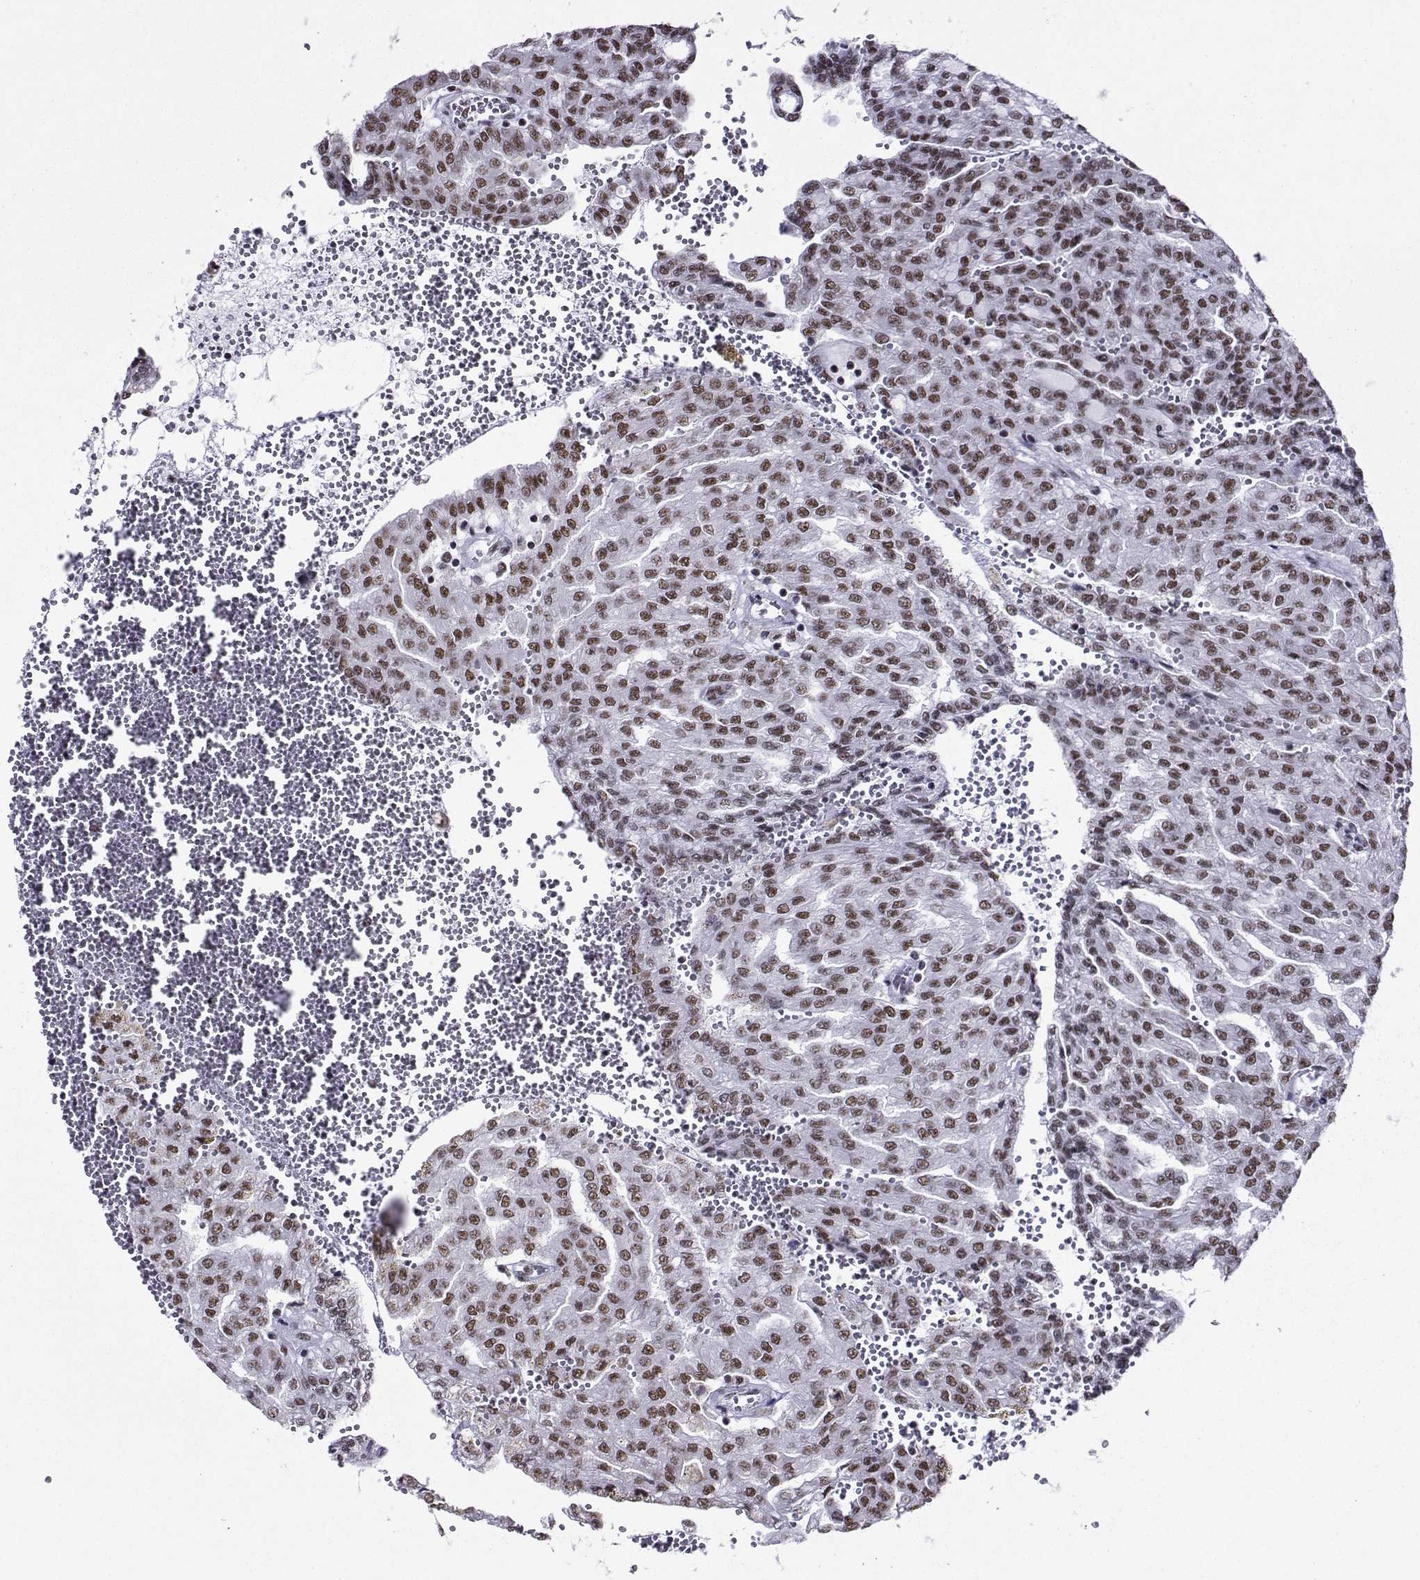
{"staining": {"intensity": "moderate", "quantity": "25%-75%", "location": "nuclear"}, "tissue": "renal cancer", "cell_type": "Tumor cells", "image_type": "cancer", "snomed": [{"axis": "morphology", "description": "Adenocarcinoma, NOS"}, {"axis": "topography", "description": "Kidney"}], "caption": "Brown immunohistochemical staining in renal adenocarcinoma displays moderate nuclear expression in about 25%-75% of tumor cells. (DAB = brown stain, brightfield microscopy at high magnification).", "gene": "SNRPB2", "patient": {"sex": "male", "age": 63}}